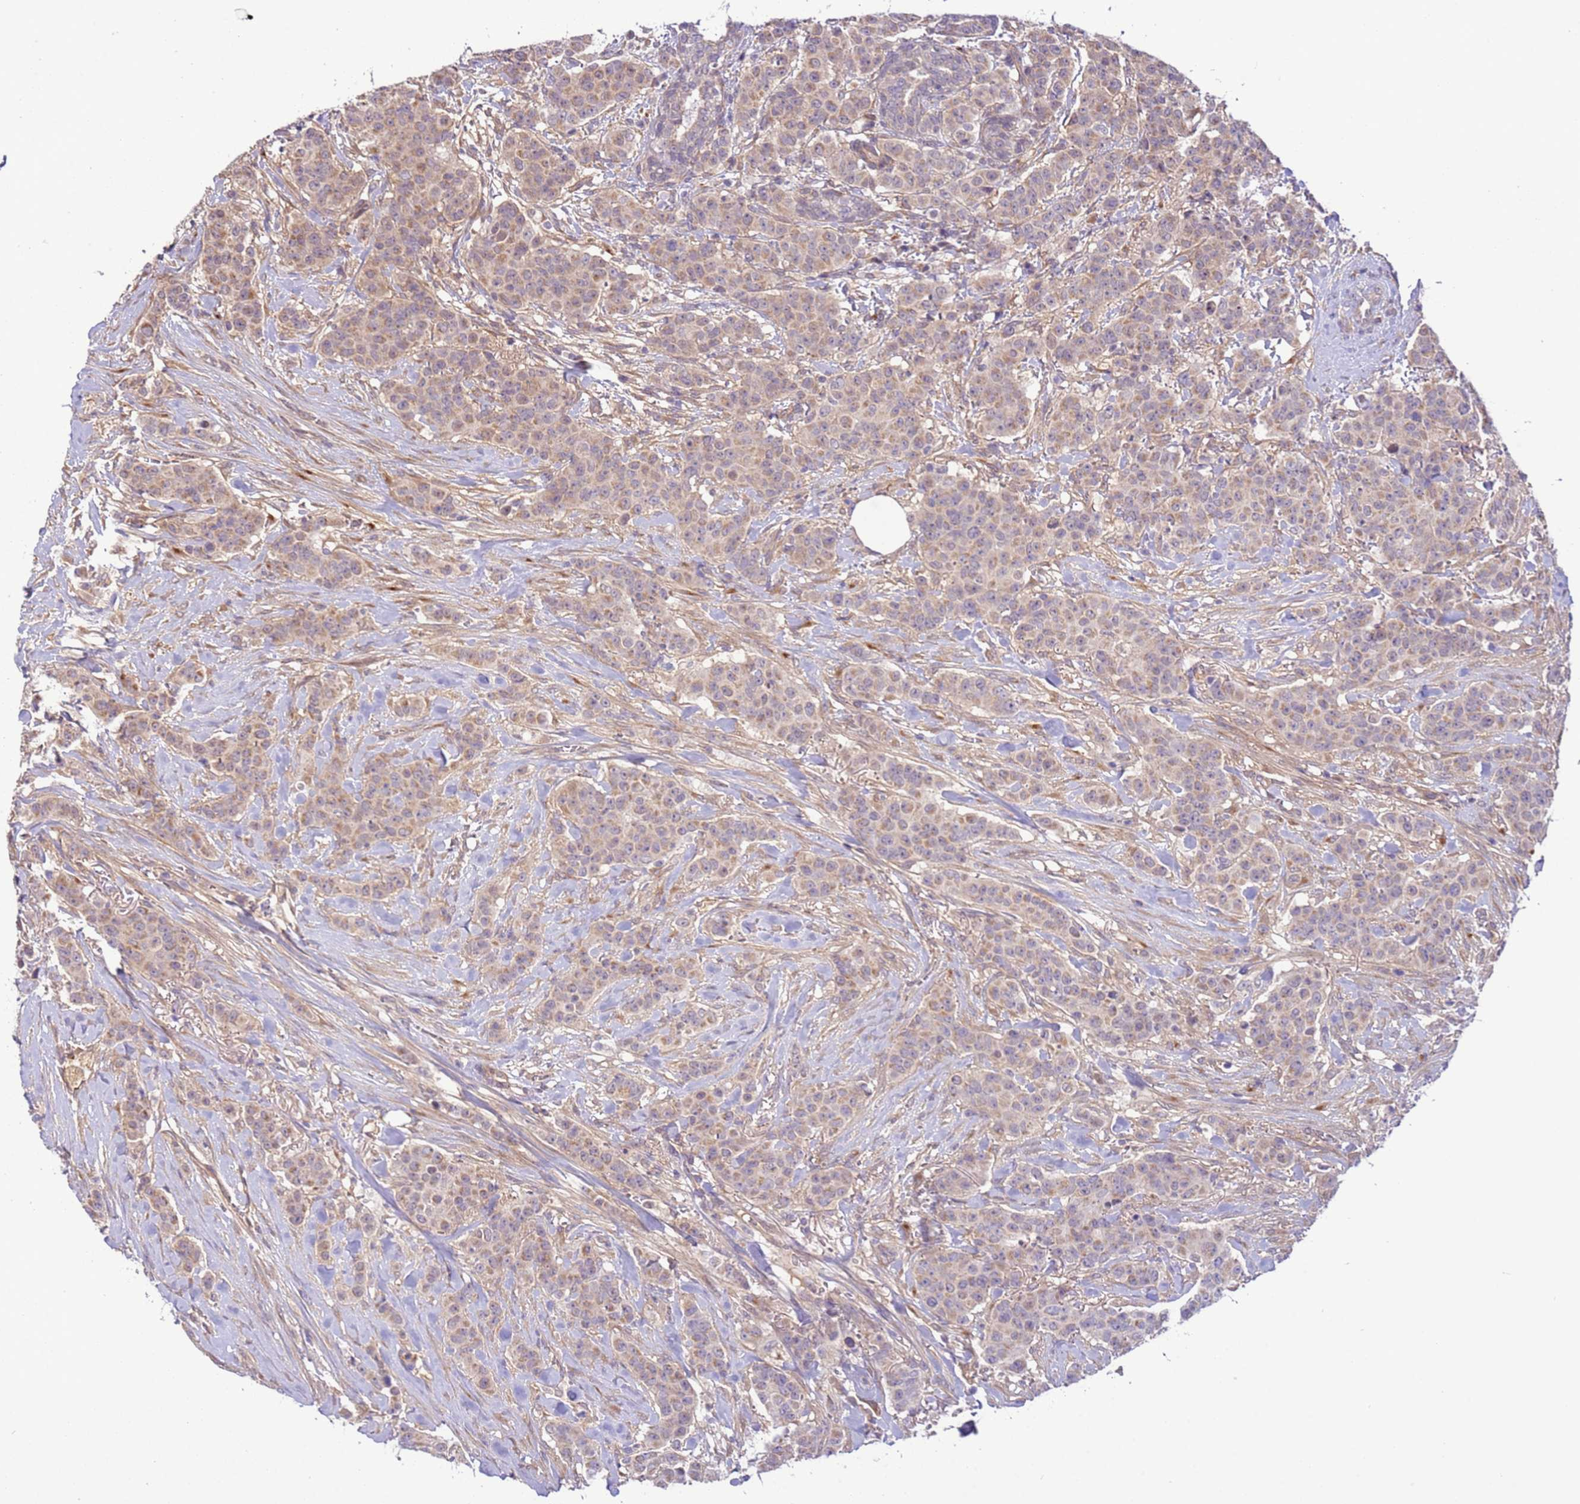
{"staining": {"intensity": "weak", "quantity": "25%-75%", "location": "cytoplasmic/membranous"}, "tissue": "breast cancer", "cell_type": "Tumor cells", "image_type": "cancer", "snomed": [{"axis": "morphology", "description": "Duct carcinoma"}, {"axis": "topography", "description": "Breast"}], "caption": "High-magnification brightfield microscopy of invasive ductal carcinoma (breast) stained with DAB (3,3'-diaminobenzidine) (brown) and counterstained with hematoxylin (blue). tumor cells exhibit weak cytoplasmic/membranous staining is identified in about25%-75% of cells. Using DAB (3,3'-diaminobenzidine) (brown) and hematoxylin (blue) stains, captured at high magnification using brightfield microscopy.", "gene": "SCARA3", "patient": {"sex": "female", "age": 40}}